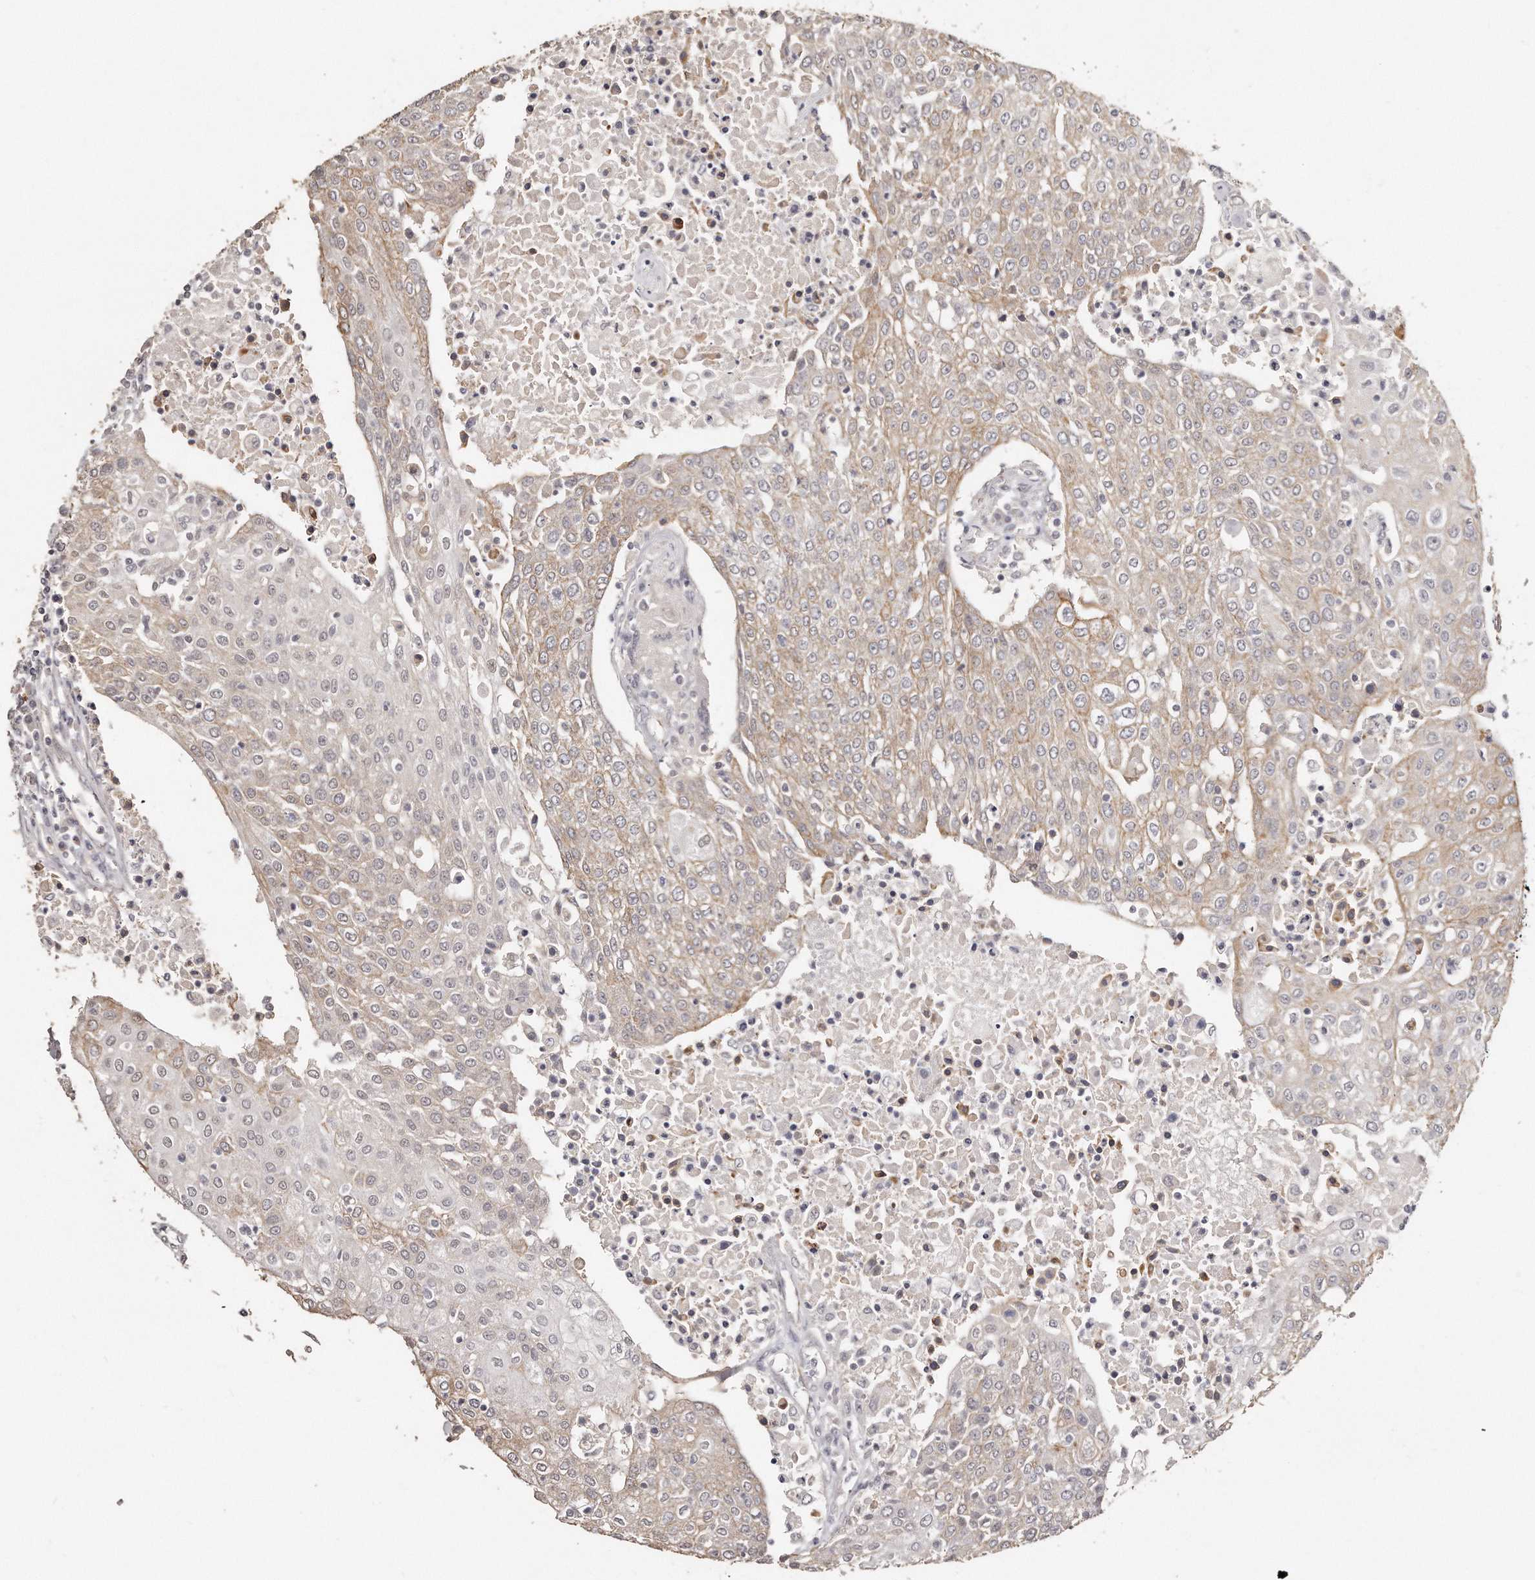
{"staining": {"intensity": "weak", "quantity": ">75%", "location": "cytoplasmic/membranous"}, "tissue": "urothelial cancer", "cell_type": "Tumor cells", "image_type": "cancer", "snomed": [{"axis": "morphology", "description": "Urothelial carcinoma, High grade"}, {"axis": "topography", "description": "Urinary bladder"}], "caption": "Weak cytoplasmic/membranous staining for a protein is present in approximately >75% of tumor cells of urothelial cancer using IHC.", "gene": "ZYG11A", "patient": {"sex": "female", "age": 85}}